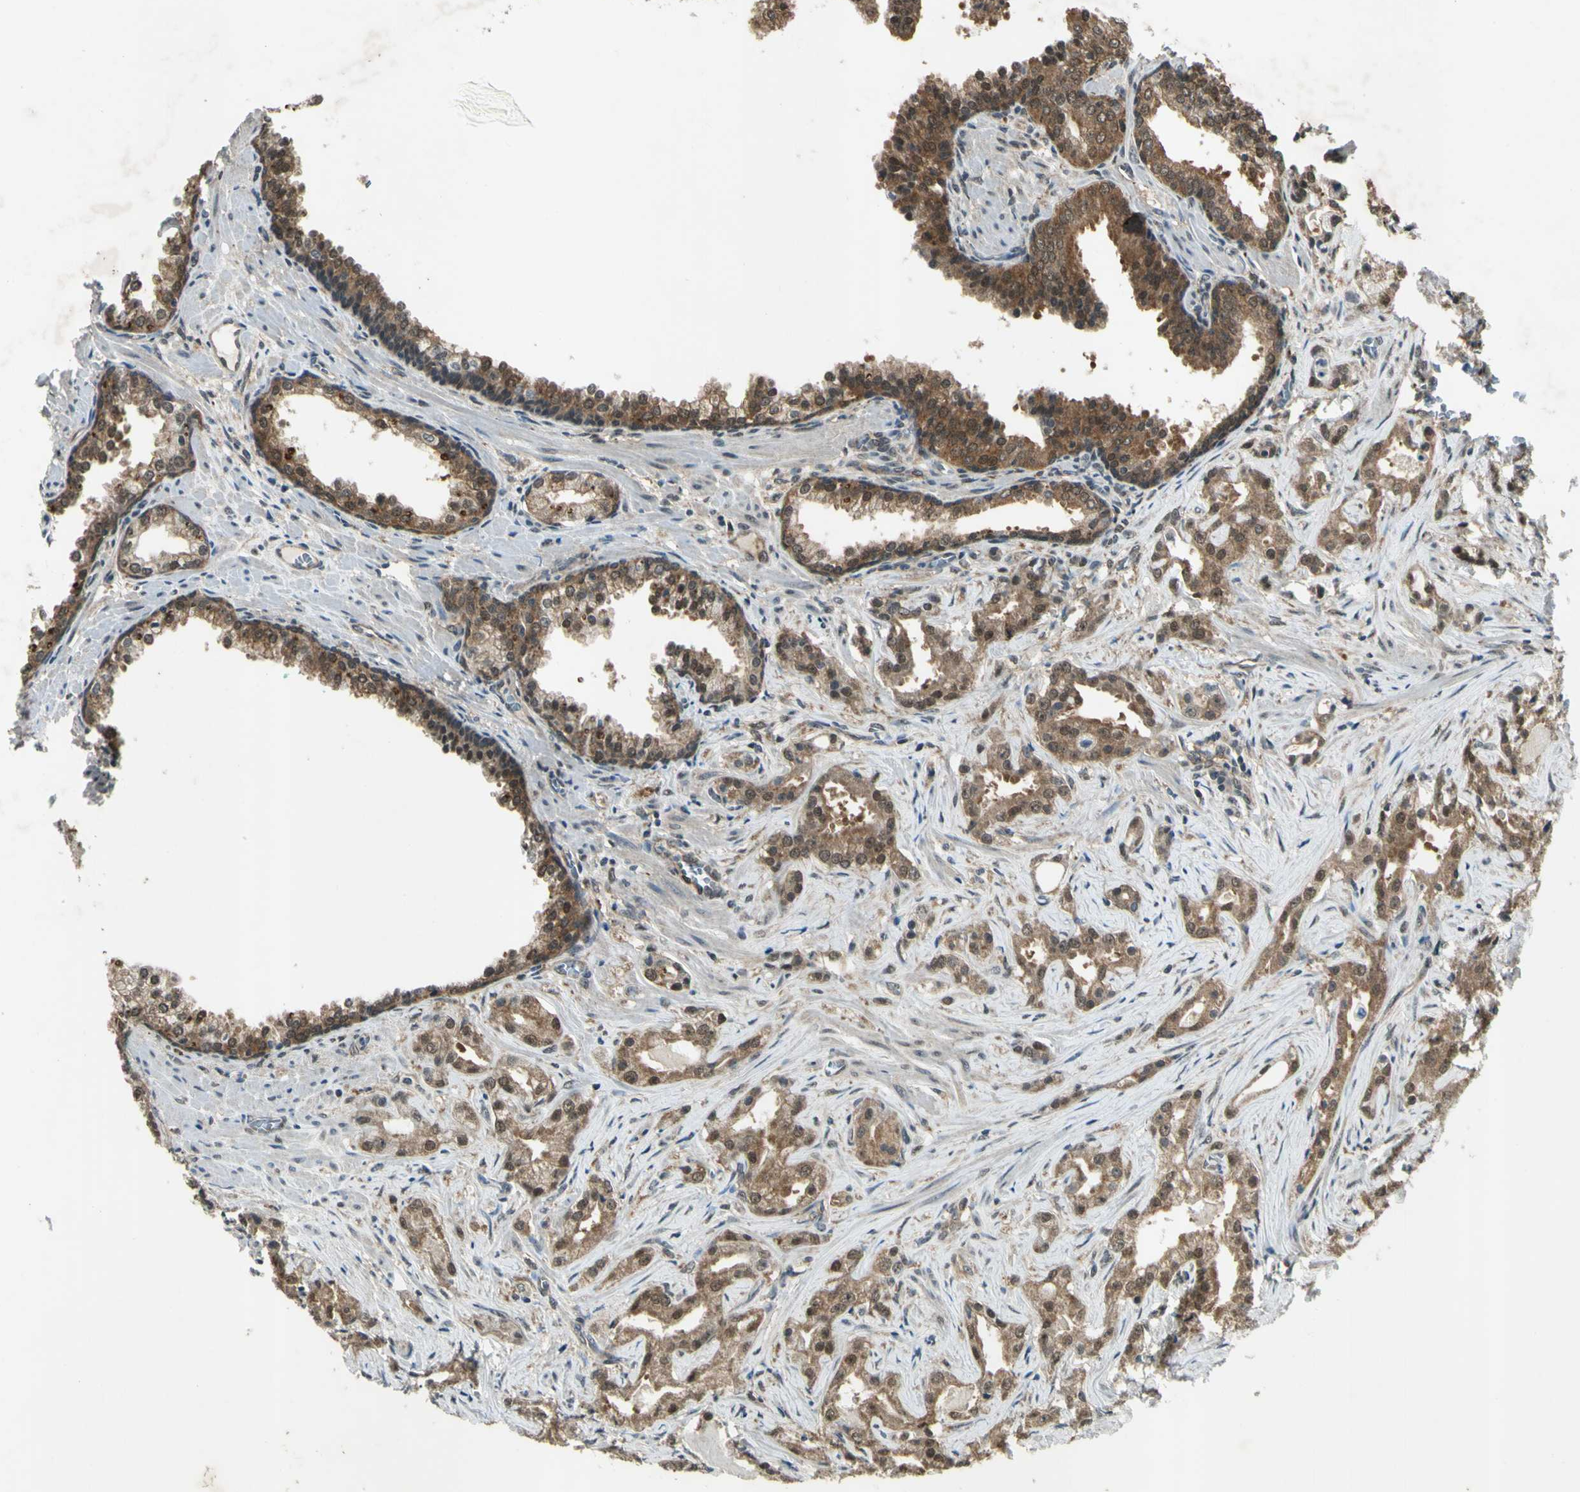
{"staining": {"intensity": "moderate", "quantity": ">75%", "location": "cytoplasmic/membranous,nuclear"}, "tissue": "prostate cancer", "cell_type": "Tumor cells", "image_type": "cancer", "snomed": [{"axis": "morphology", "description": "Adenocarcinoma, Low grade"}, {"axis": "topography", "description": "Prostate"}], "caption": "Immunohistochemistry (IHC) photomicrograph of neoplastic tissue: human low-grade adenocarcinoma (prostate) stained using IHC exhibits medium levels of moderate protein expression localized specifically in the cytoplasmic/membranous and nuclear of tumor cells, appearing as a cytoplasmic/membranous and nuclear brown color.", "gene": "PSMD5", "patient": {"sex": "male", "age": 59}}